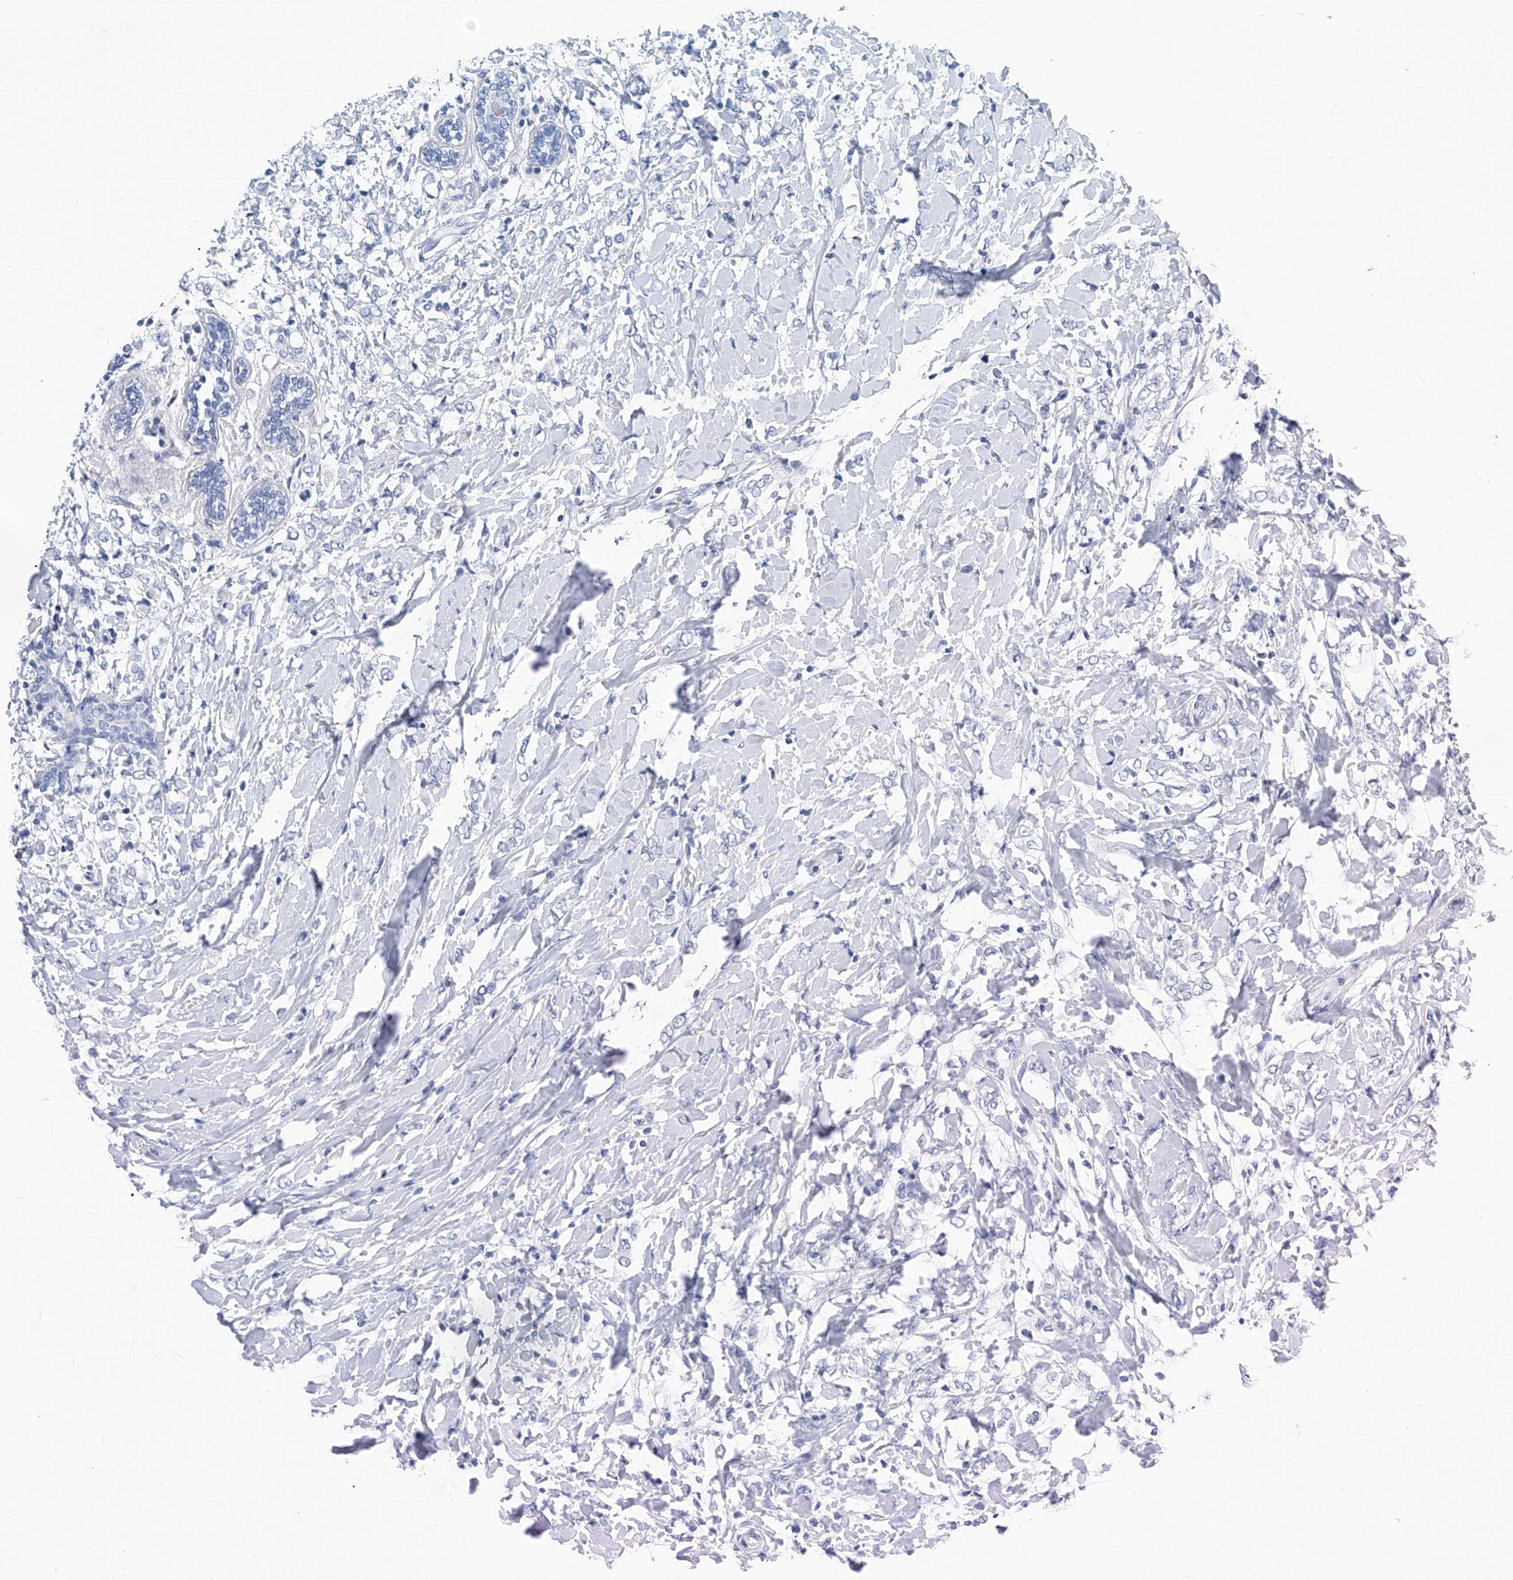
{"staining": {"intensity": "negative", "quantity": "none", "location": "none"}, "tissue": "breast cancer", "cell_type": "Tumor cells", "image_type": "cancer", "snomed": [{"axis": "morphology", "description": "Normal tissue, NOS"}, {"axis": "morphology", "description": "Lobular carcinoma"}, {"axis": "topography", "description": "Breast"}], "caption": "Immunohistochemistry of lobular carcinoma (breast) reveals no positivity in tumor cells. (DAB (3,3'-diaminobenzidine) IHC visualized using brightfield microscopy, high magnification).", "gene": "CYP2A7", "patient": {"sex": "female", "age": 47}}